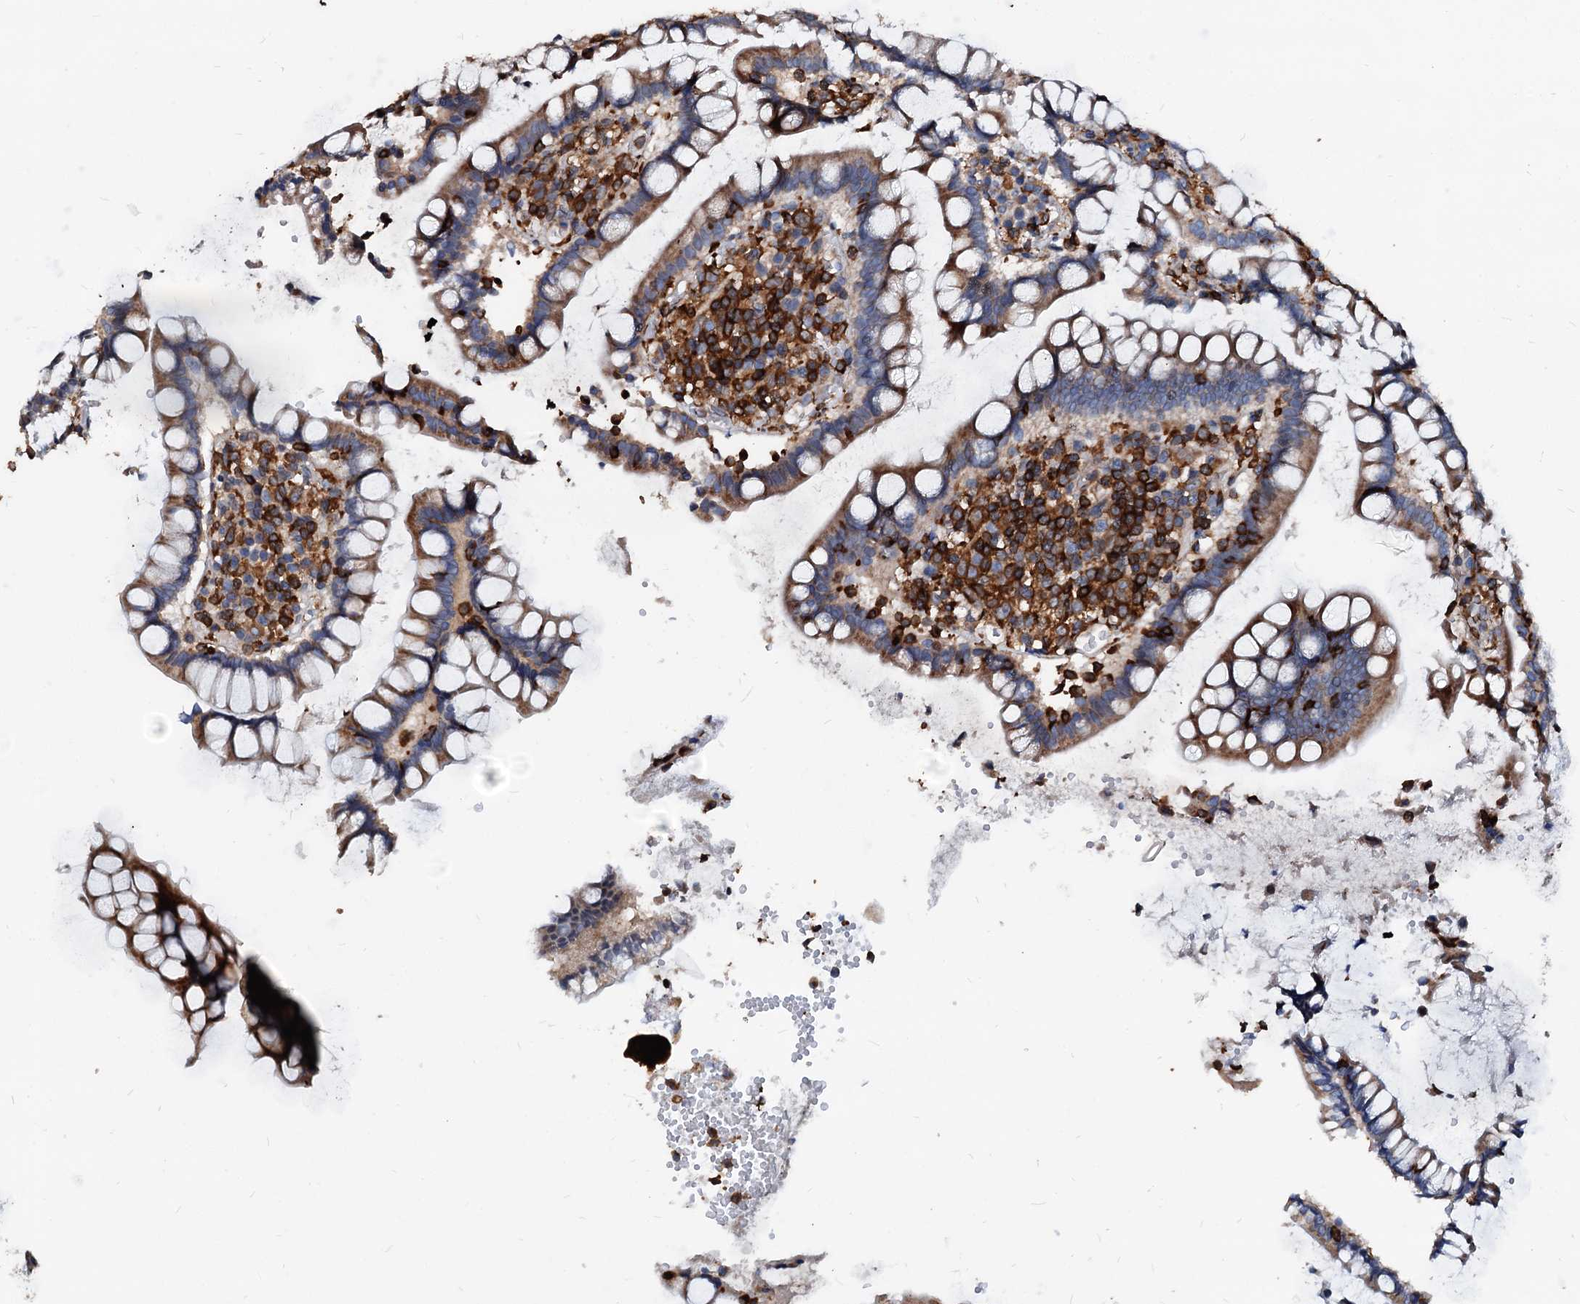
{"staining": {"intensity": "weak", "quantity": "<25%", "location": "cytoplasmic/membranous"}, "tissue": "colon", "cell_type": "Endothelial cells", "image_type": "normal", "snomed": [{"axis": "morphology", "description": "Normal tissue, NOS"}, {"axis": "topography", "description": "Colon"}], "caption": "IHC of benign human colon reveals no expression in endothelial cells.", "gene": "LCP2", "patient": {"sex": "female", "age": 79}}